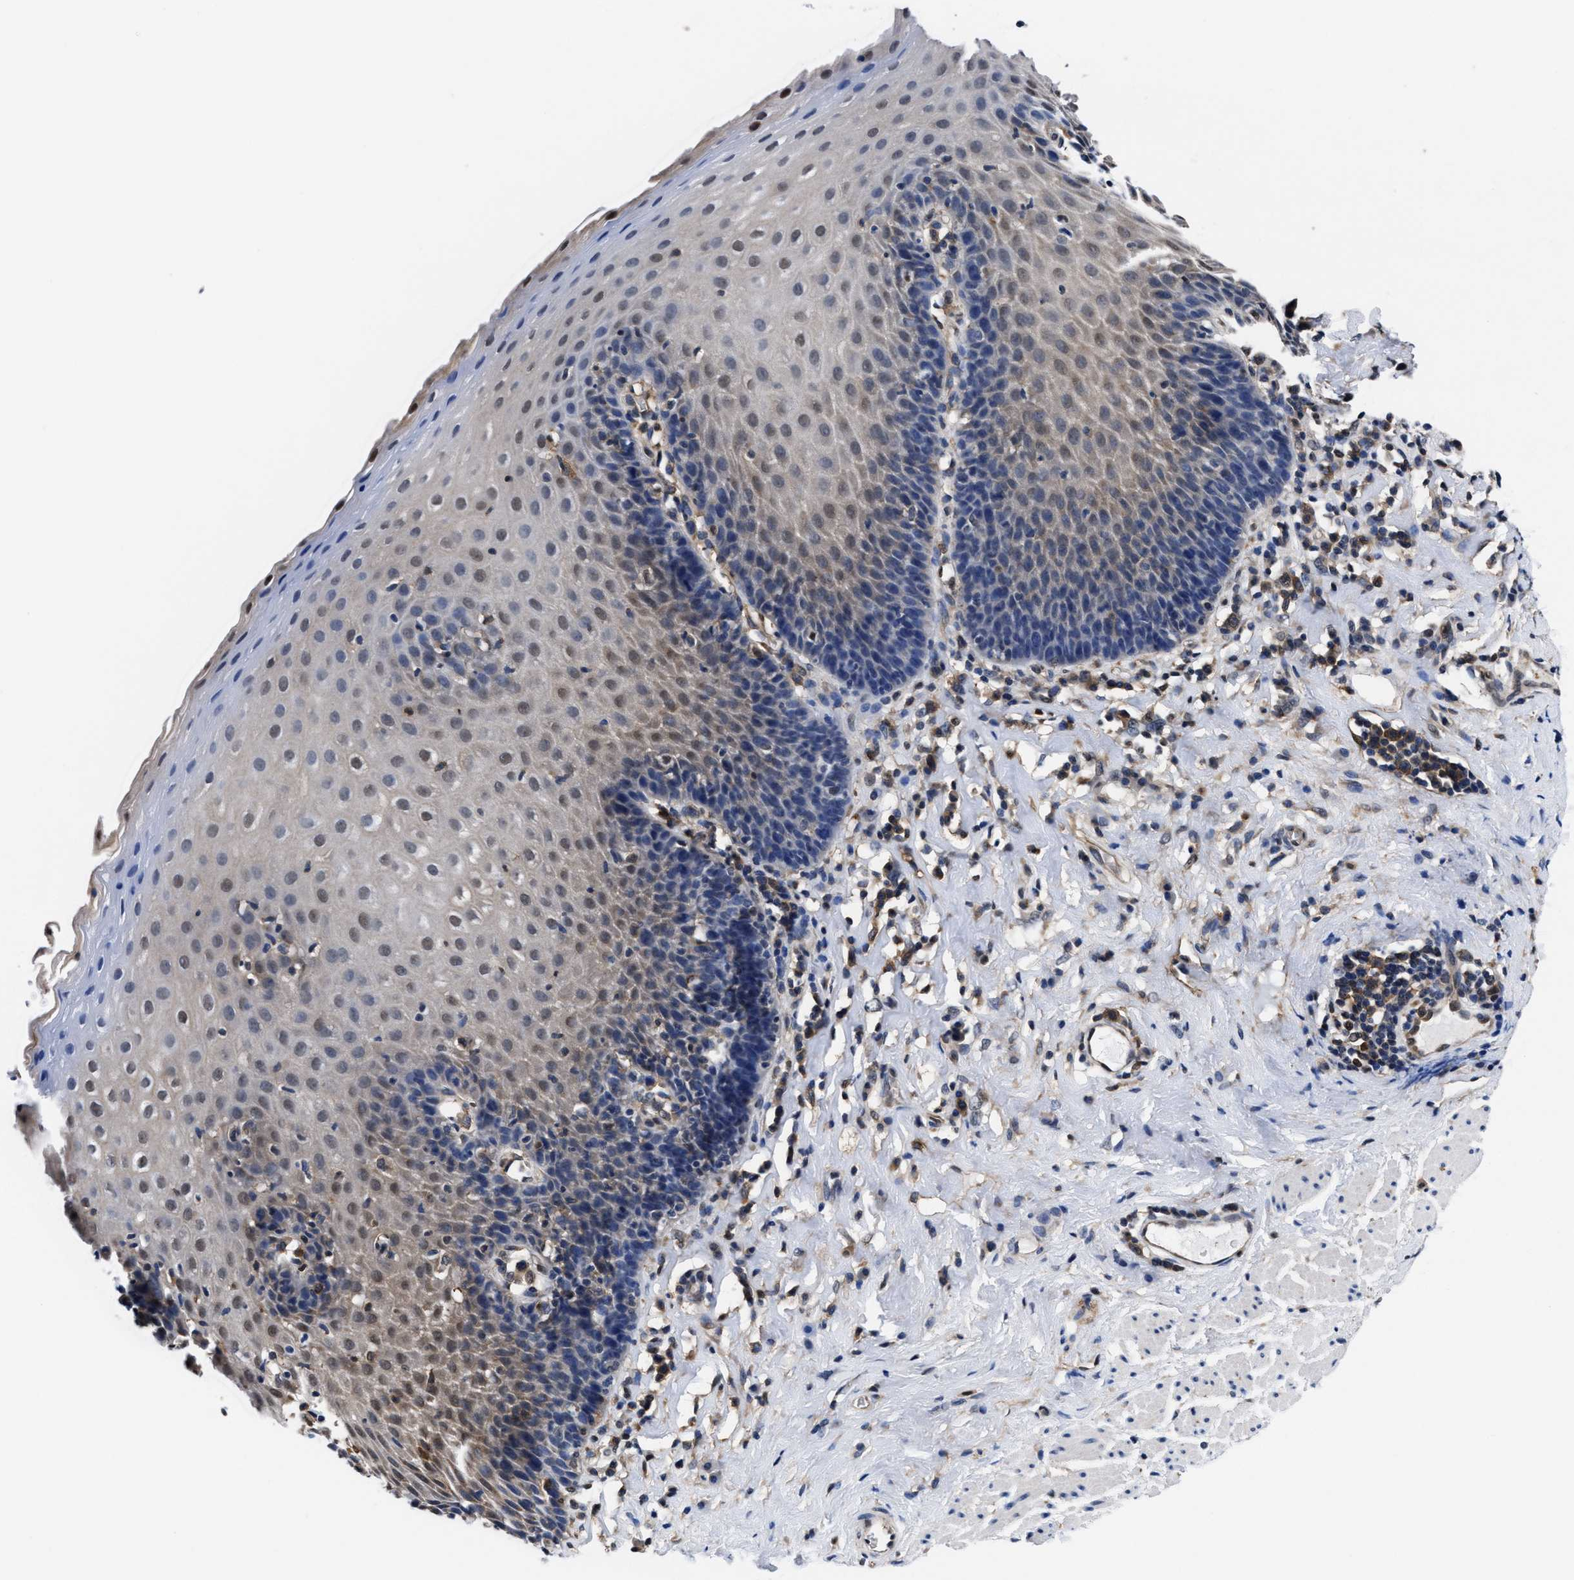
{"staining": {"intensity": "moderate", "quantity": "25%-75%", "location": "nuclear"}, "tissue": "esophagus", "cell_type": "Squamous epithelial cells", "image_type": "normal", "snomed": [{"axis": "morphology", "description": "Normal tissue, NOS"}, {"axis": "topography", "description": "Esophagus"}], "caption": "Esophagus stained for a protein demonstrates moderate nuclear positivity in squamous epithelial cells. Immunohistochemistry (ihc) stains the protein in brown and the nuclei are stained blue.", "gene": "ACLY", "patient": {"sex": "female", "age": 61}}